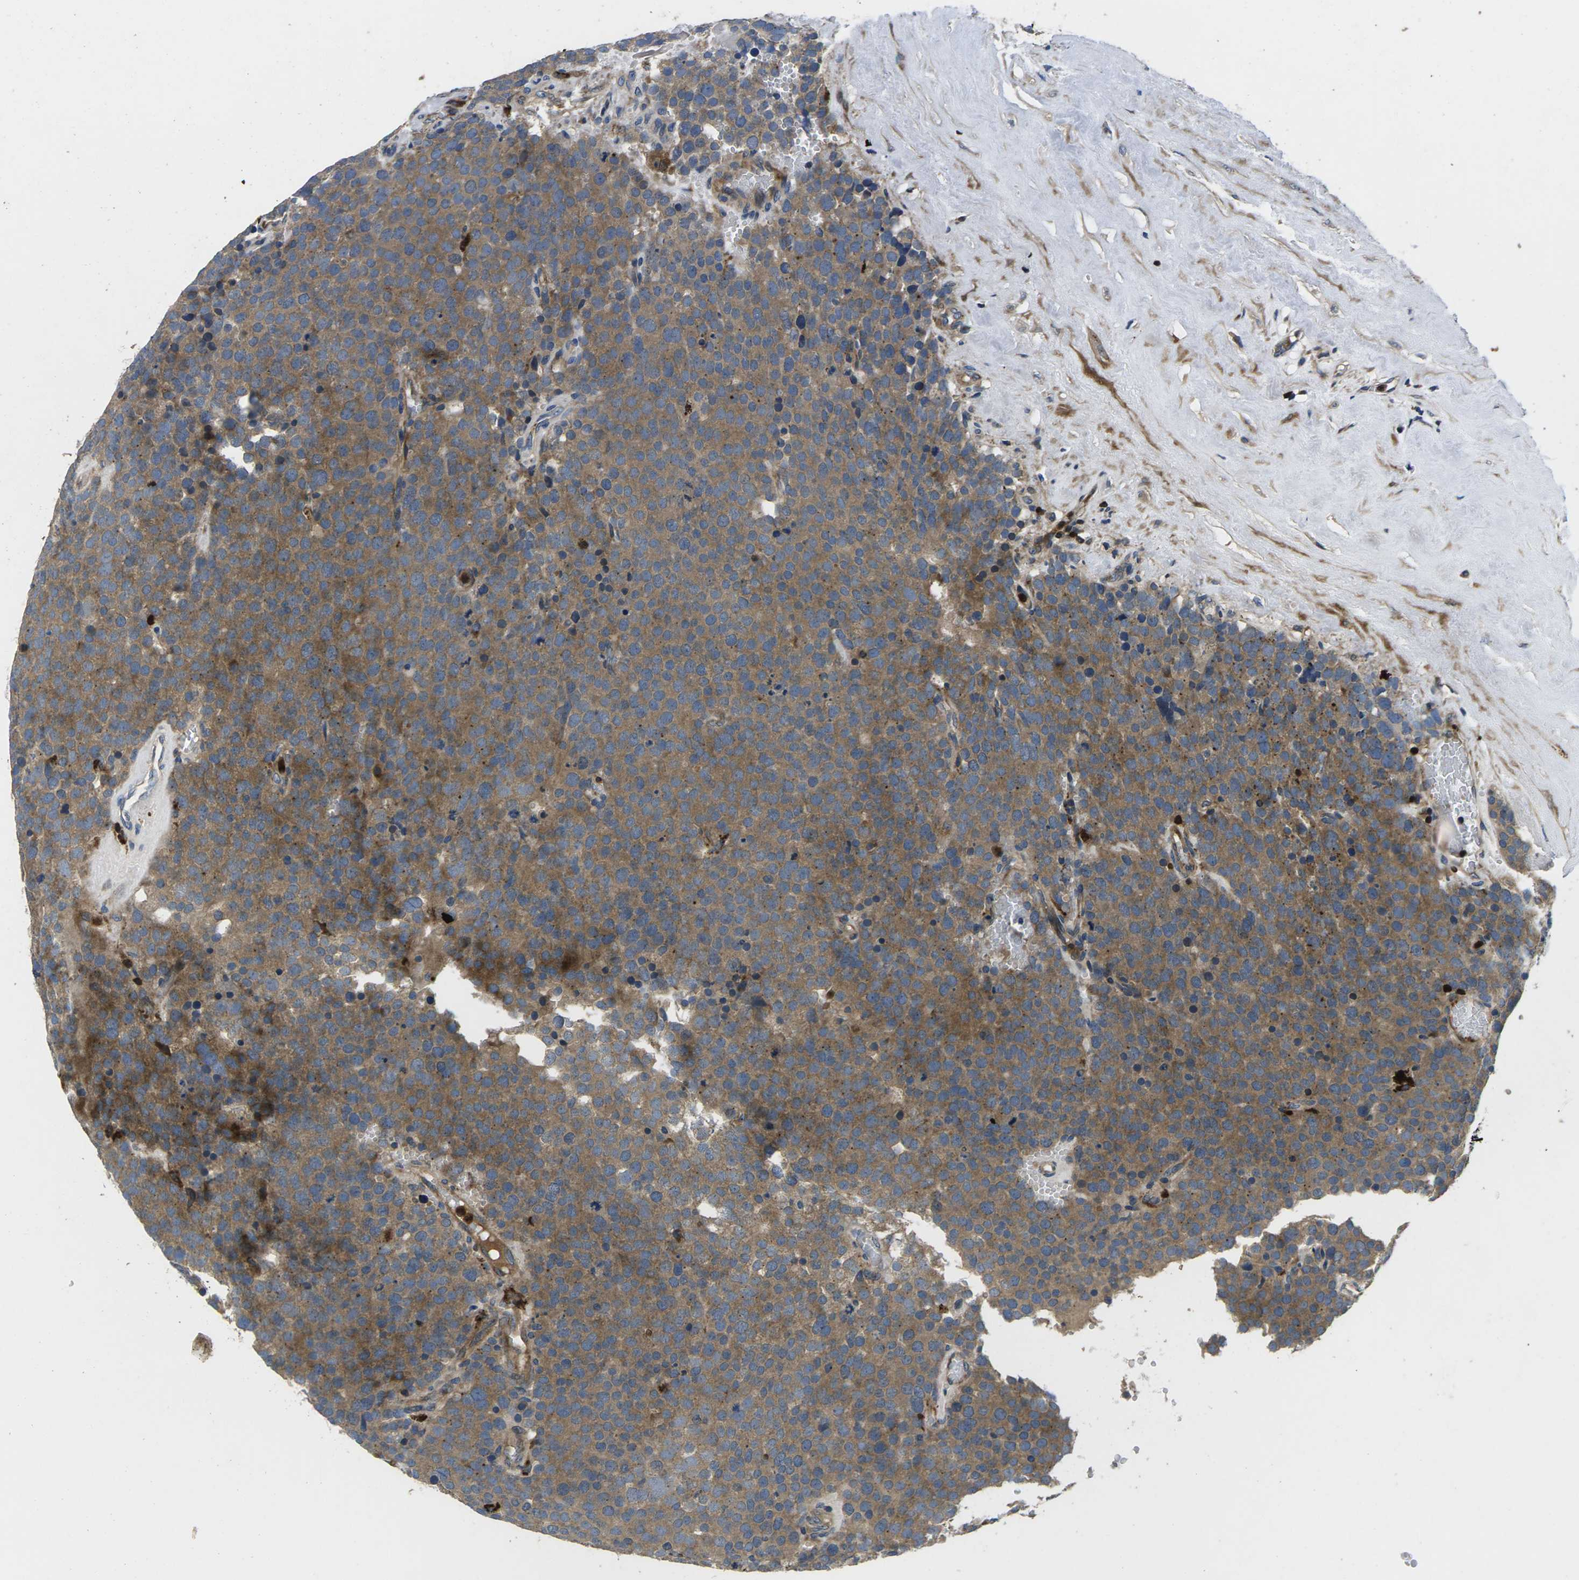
{"staining": {"intensity": "moderate", "quantity": ">75%", "location": "cytoplasmic/membranous"}, "tissue": "testis cancer", "cell_type": "Tumor cells", "image_type": "cancer", "snomed": [{"axis": "morphology", "description": "Normal tissue, NOS"}, {"axis": "morphology", "description": "Seminoma, NOS"}, {"axis": "topography", "description": "Testis"}], "caption": "IHC of human seminoma (testis) exhibits medium levels of moderate cytoplasmic/membranous expression in approximately >75% of tumor cells. (Brightfield microscopy of DAB IHC at high magnification).", "gene": "PLCE1", "patient": {"sex": "male", "age": 71}}